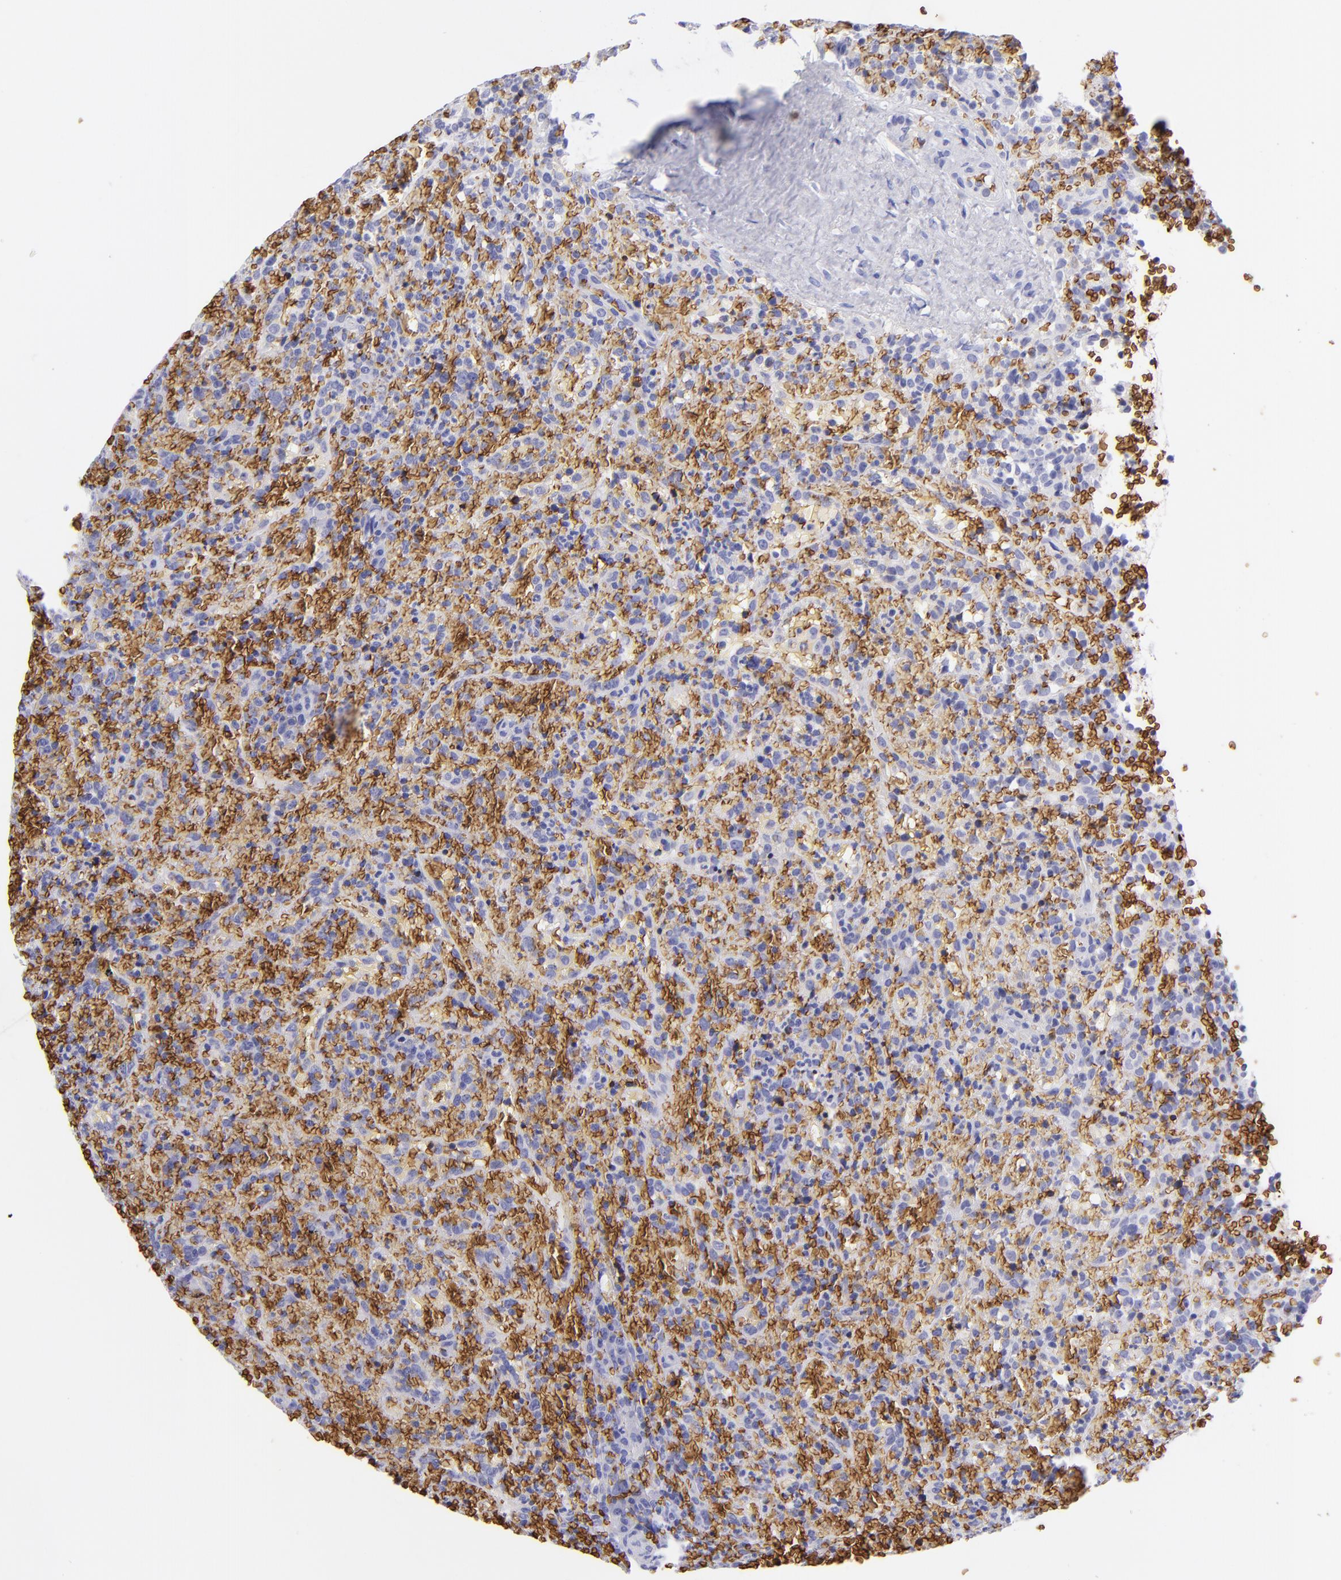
{"staining": {"intensity": "negative", "quantity": "none", "location": "none"}, "tissue": "lymphoma", "cell_type": "Tumor cells", "image_type": "cancer", "snomed": [{"axis": "morphology", "description": "Malignant lymphoma, non-Hodgkin's type, High grade"}, {"axis": "topography", "description": "Spleen"}, {"axis": "topography", "description": "Lymph node"}], "caption": "The micrograph exhibits no staining of tumor cells in lymphoma.", "gene": "GYPA", "patient": {"sex": "female", "age": 70}}